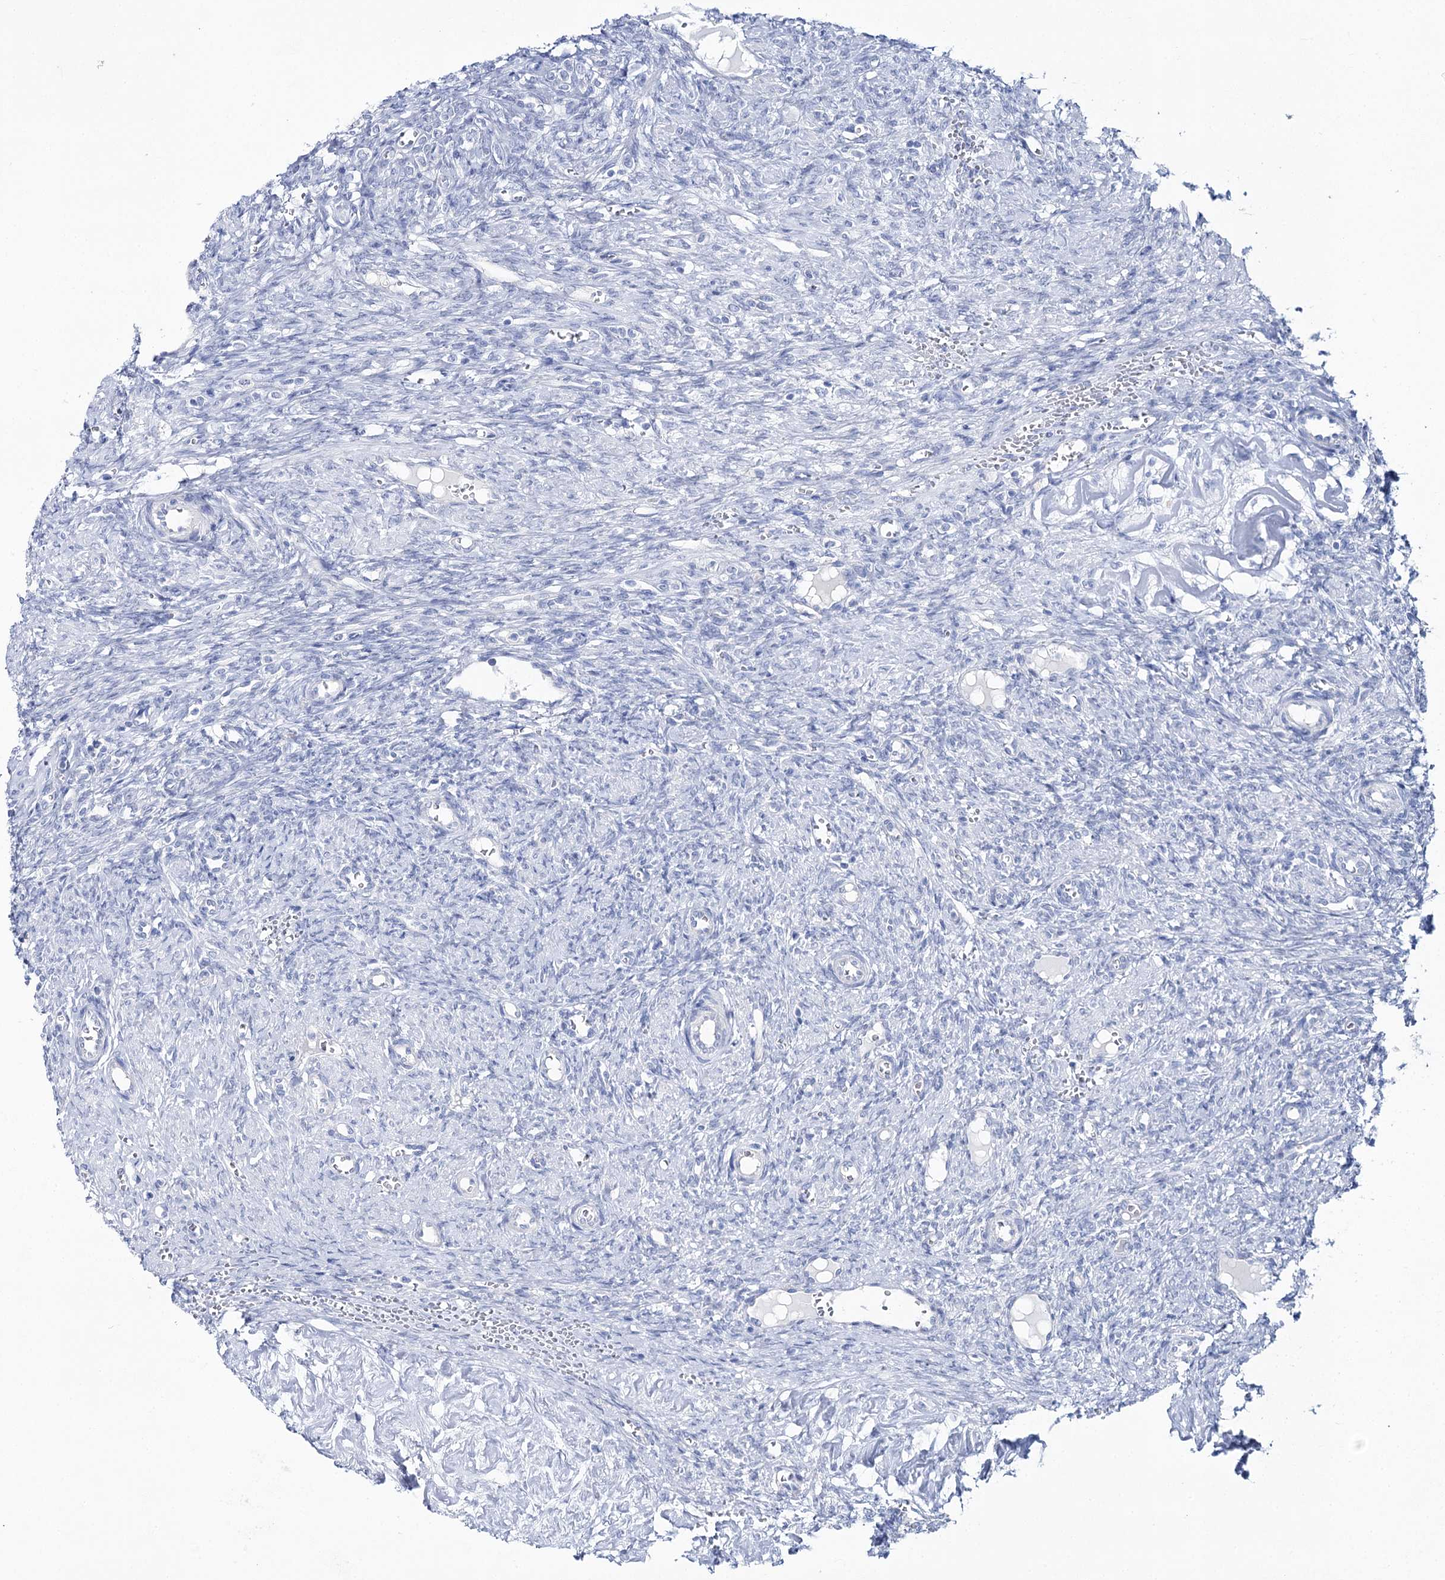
{"staining": {"intensity": "negative", "quantity": "none", "location": "none"}, "tissue": "ovary", "cell_type": "Ovarian stroma cells", "image_type": "normal", "snomed": [{"axis": "morphology", "description": "Normal tissue, NOS"}, {"axis": "topography", "description": "Ovary"}], "caption": "This is an immunohistochemistry (IHC) histopathology image of normal ovary. There is no staining in ovarian stroma cells.", "gene": "CSN3", "patient": {"sex": "female", "age": 41}}